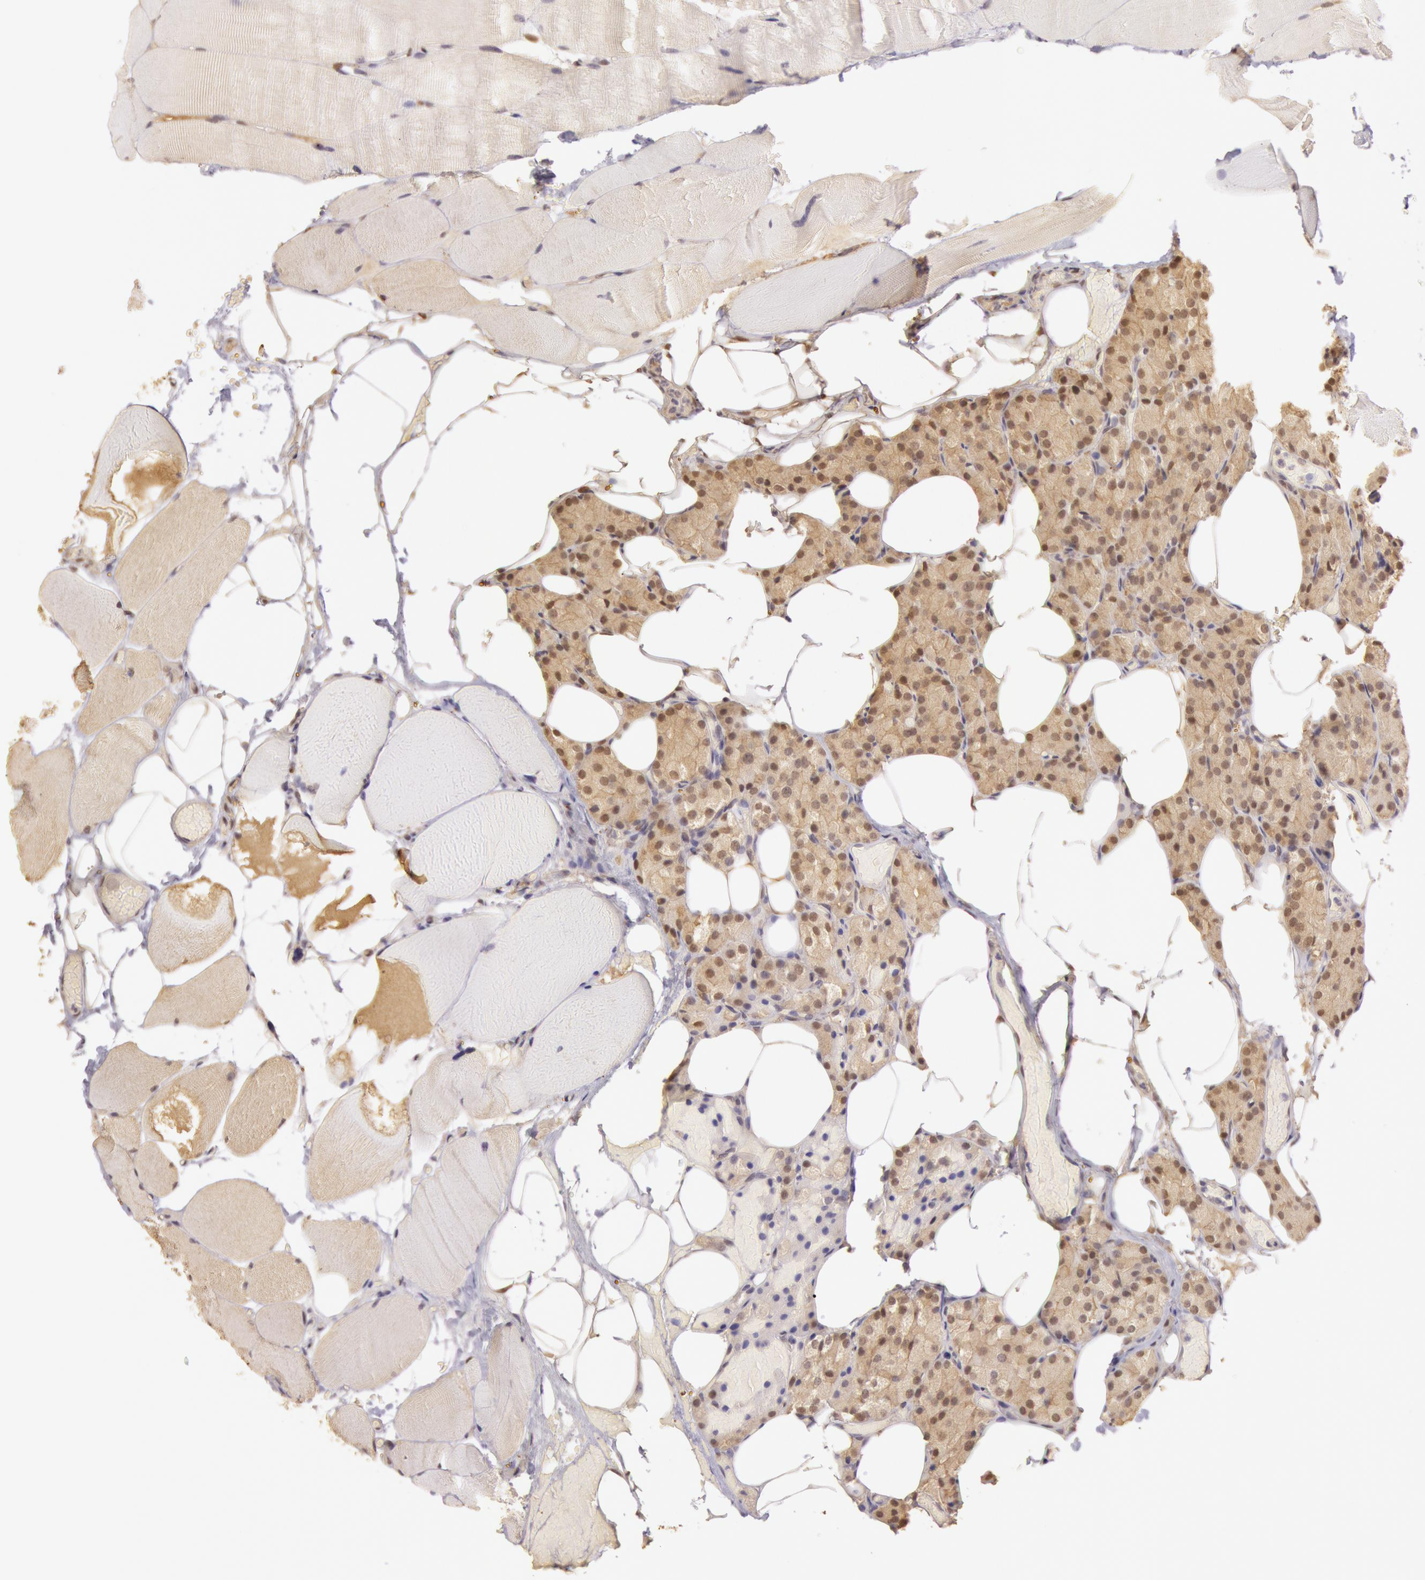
{"staining": {"intensity": "moderate", "quantity": ">75%", "location": "cytoplasmic/membranous,nuclear"}, "tissue": "parathyroid gland", "cell_type": "Glandular cells", "image_type": "normal", "snomed": [{"axis": "morphology", "description": "Normal tissue, NOS"}, {"axis": "topography", "description": "Skeletal muscle"}, {"axis": "topography", "description": "Parathyroid gland"}], "caption": "Parathyroid gland stained for a protein displays moderate cytoplasmic/membranous,nuclear positivity in glandular cells. (Stains: DAB (3,3'-diaminobenzidine) in brown, nuclei in blue, Microscopy: brightfield microscopy at high magnification).", "gene": "SOD1", "patient": {"sex": "female", "age": 37}}